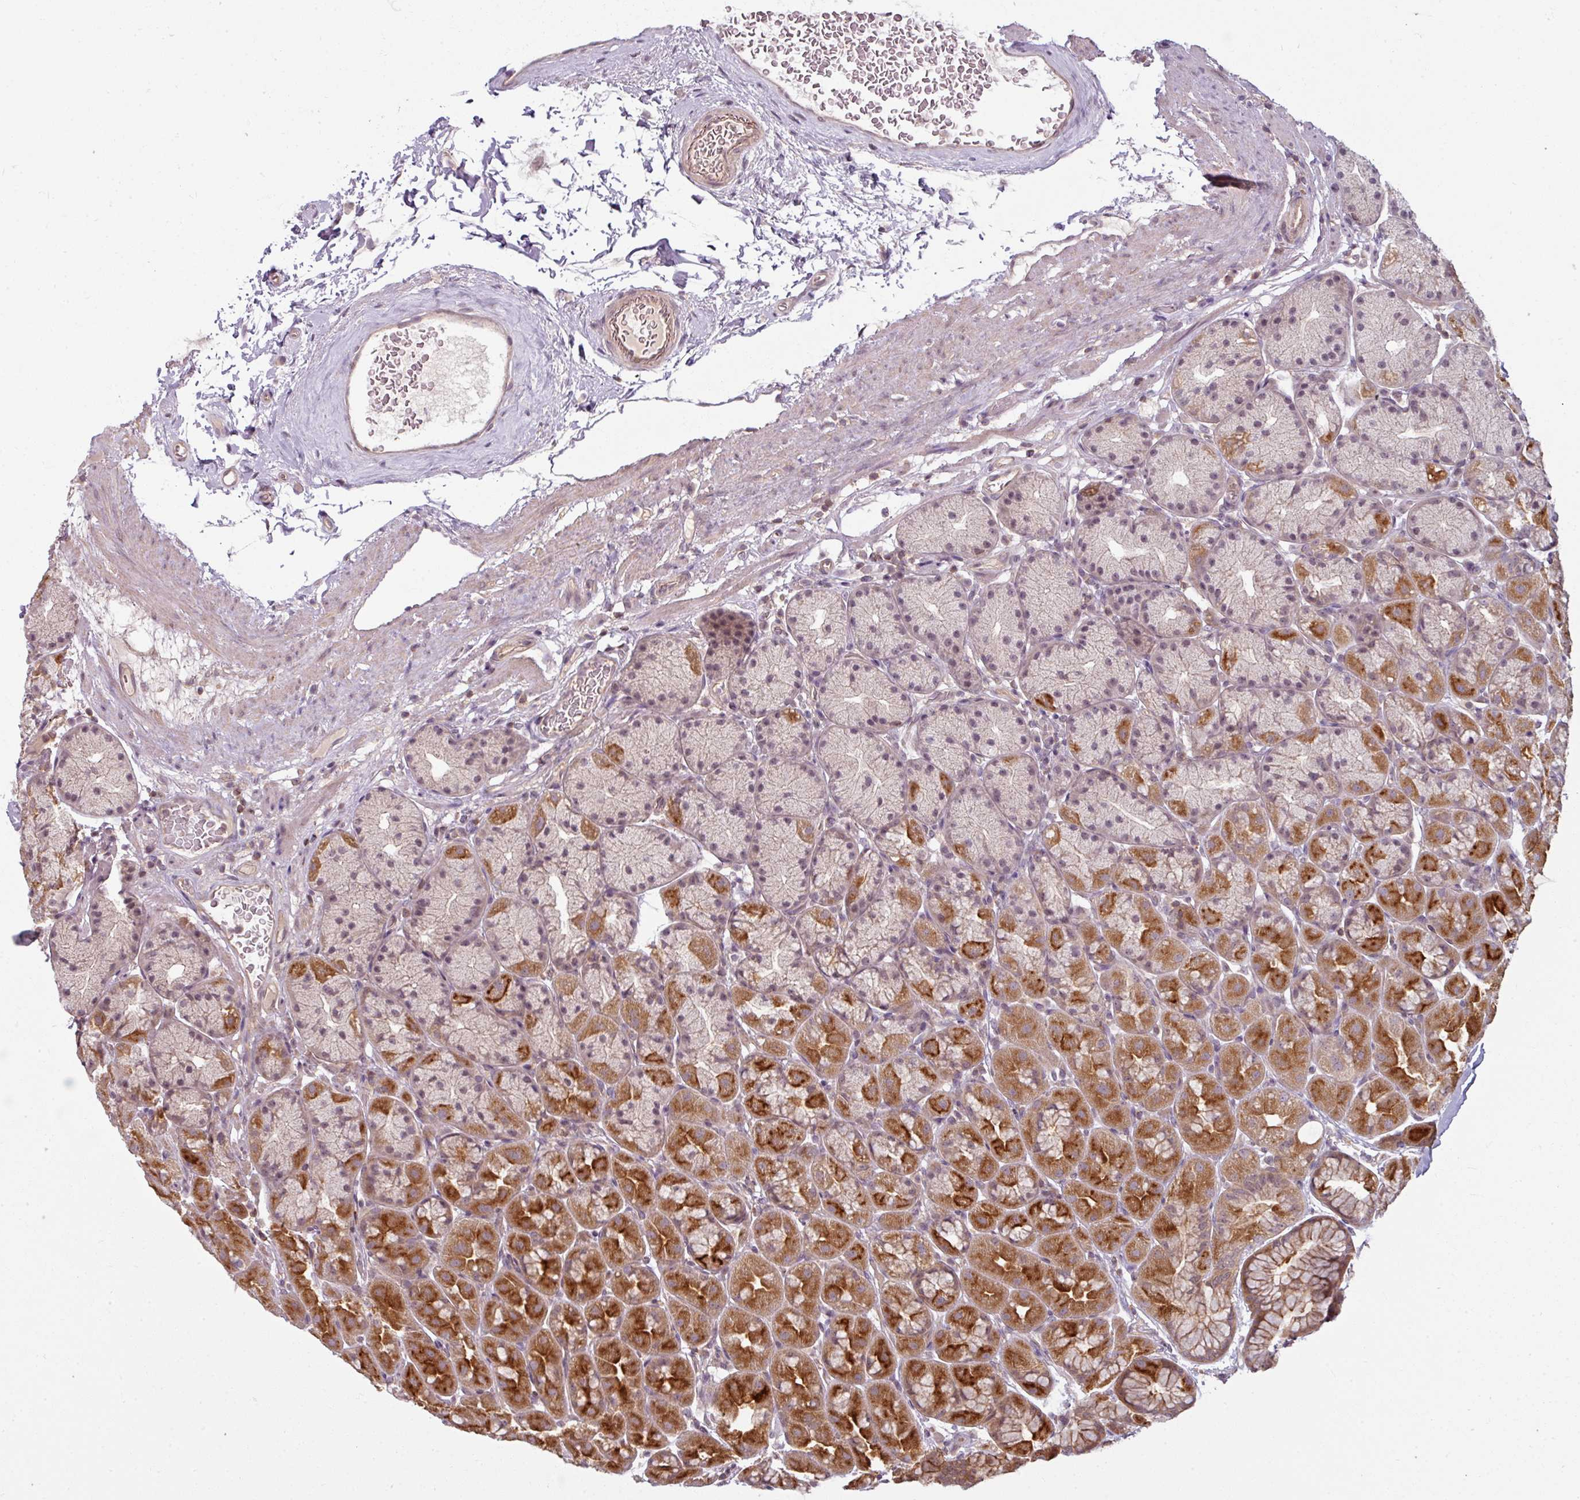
{"staining": {"intensity": "strong", "quantity": "25%-75%", "location": "cytoplasmic/membranous"}, "tissue": "stomach", "cell_type": "Glandular cells", "image_type": "normal", "snomed": [{"axis": "morphology", "description": "Normal tissue, NOS"}, {"axis": "topography", "description": "Stomach, lower"}], "caption": "A histopathology image of human stomach stained for a protein exhibits strong cytoplasmic/membranous brown staining in glandular cells. Using DAB (3,3'-diaminobenzidine) (brown) and hematoxylin (blue) stains, captured at high magnification using brightfield microscopy.", "gene": "TUSC3", "patient": {"sex": "male", "age": 67}}